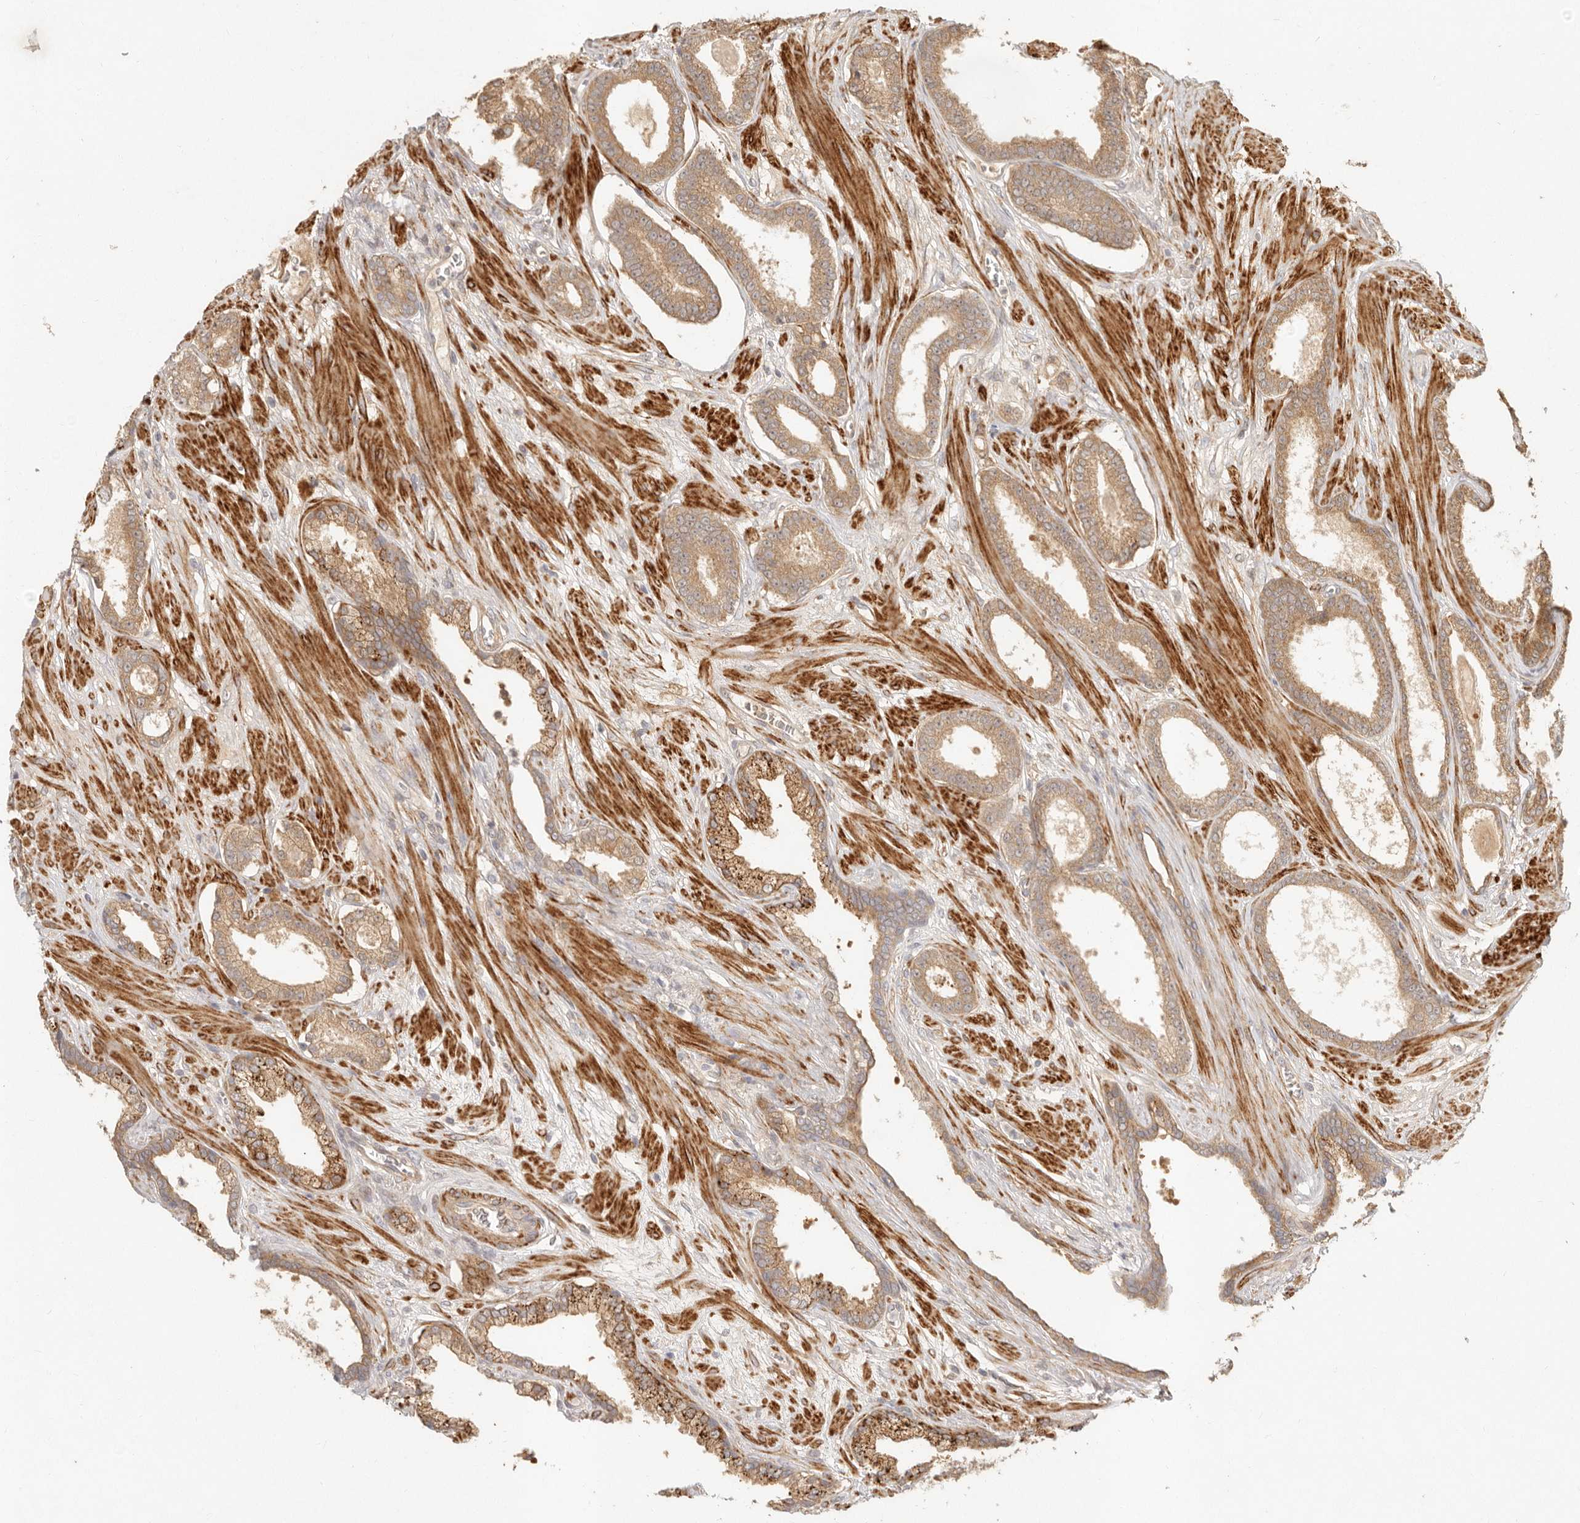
{"staining": {"intensity": "moderate", "quantity": ">75%", "location": "cytoplasmic/membranous"}, "tissue": "prostate cancer", "cell_type": "Tumor cells", "image_type": "cancer", "snomed": [{"axis": "morphology", "description": "Adenocarcinoma, Low grade"}, {"axis": "topography", "description": "Prostate"}], "caption": "Protein staining of prostate cancer tissue displays moderate cytoplasmic/membranous staining in approximately >75% of tumor cells.", "gene": "VIPR1", "patient": {"sex": "male", "age": 70}}